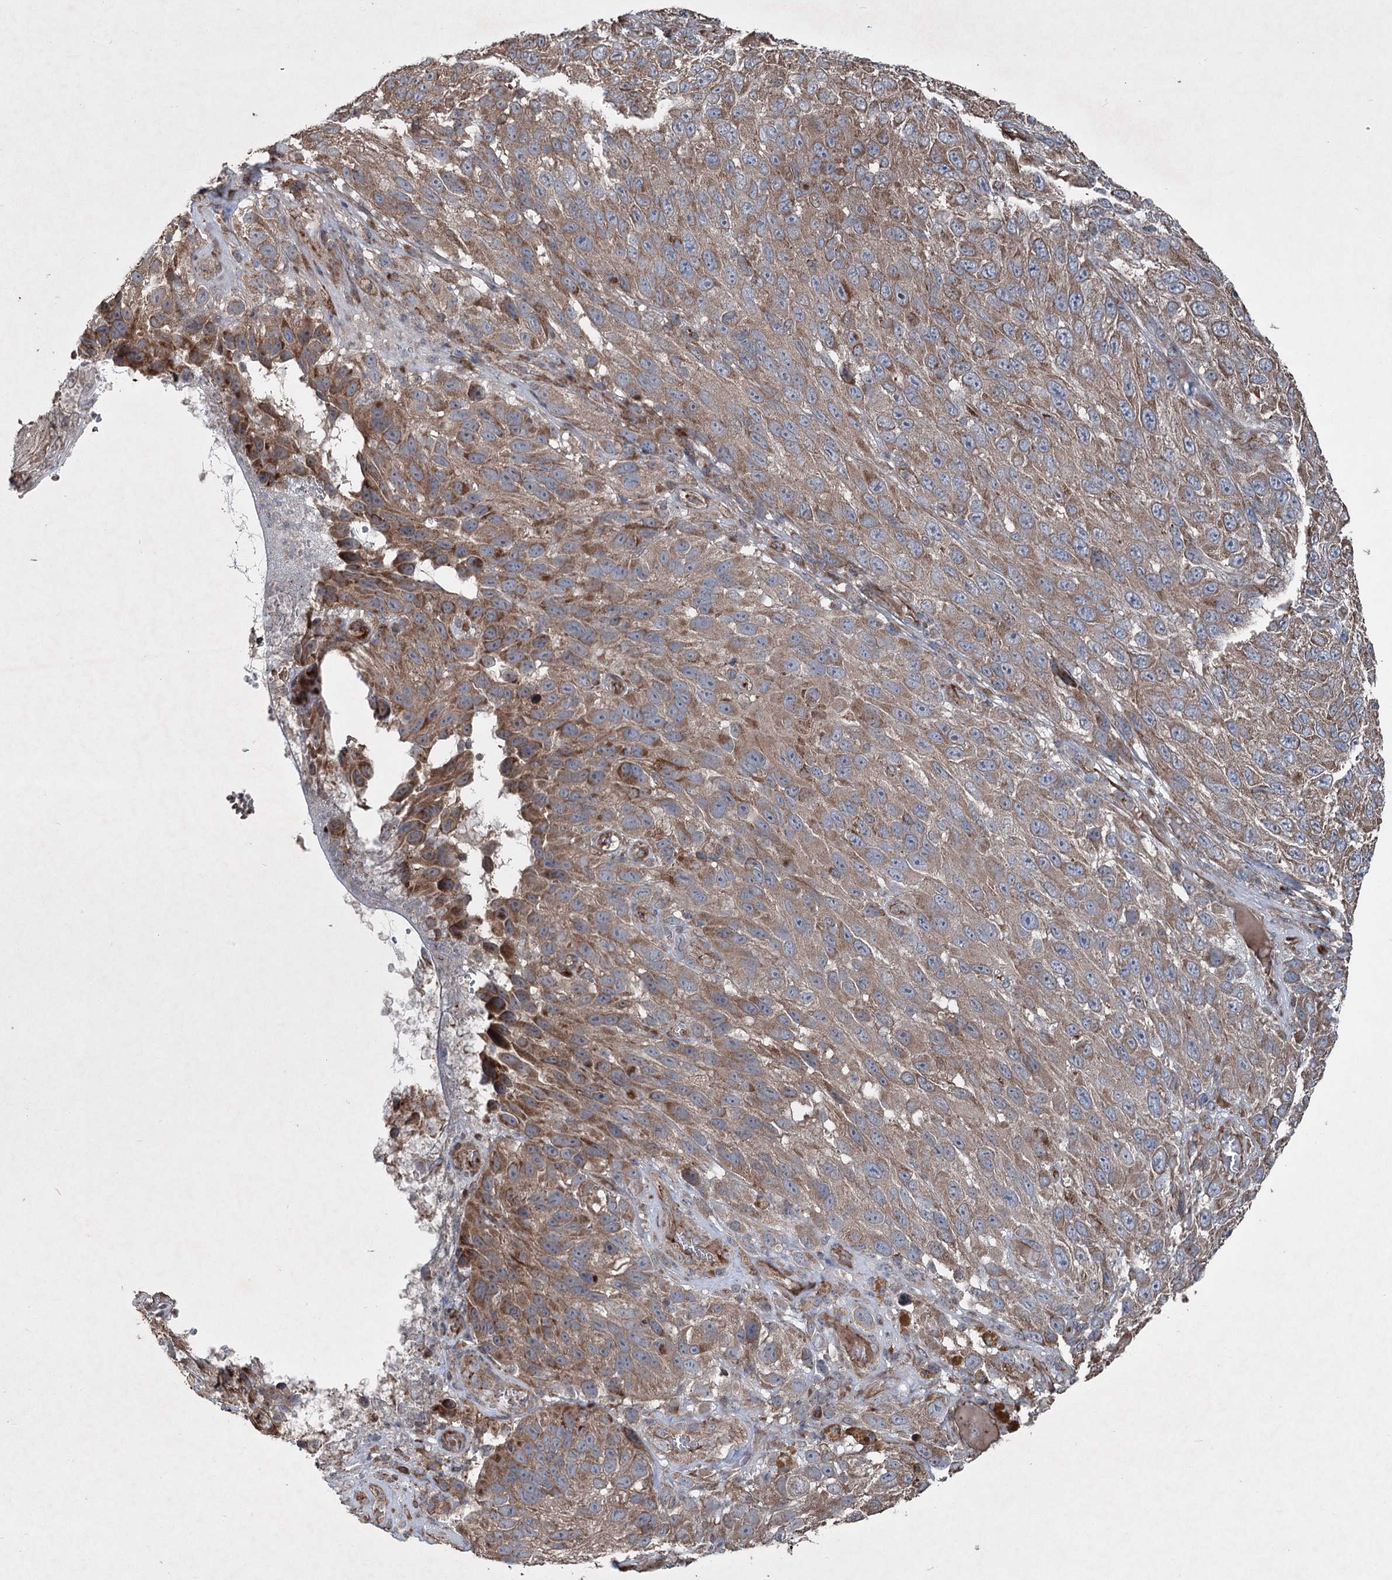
{"staining": {"intensity": "moderate", "quantity": ">75%", "location": "cytoplasmic/membranous"}, "tissue": "melanoma", "cell_type": "Tumor cells", "image_type": "cancer", "snomed": [{"axis": "morphology", "description": "Malignant melanoma, NOS"}, {"axis": "topography", "description": "Skin"}], "caption": "Protein staining by IHC demonstrates moderate cytoplasmic/membranous staining in about >75% of tumor cells in melanoma. The staining was performed using DAB, with brown indicating positive protein expression. Nuclei are stained blue with hematoxylin.", "gene": "SERINC5", "patient": {"sex": "female", "age": 96}}